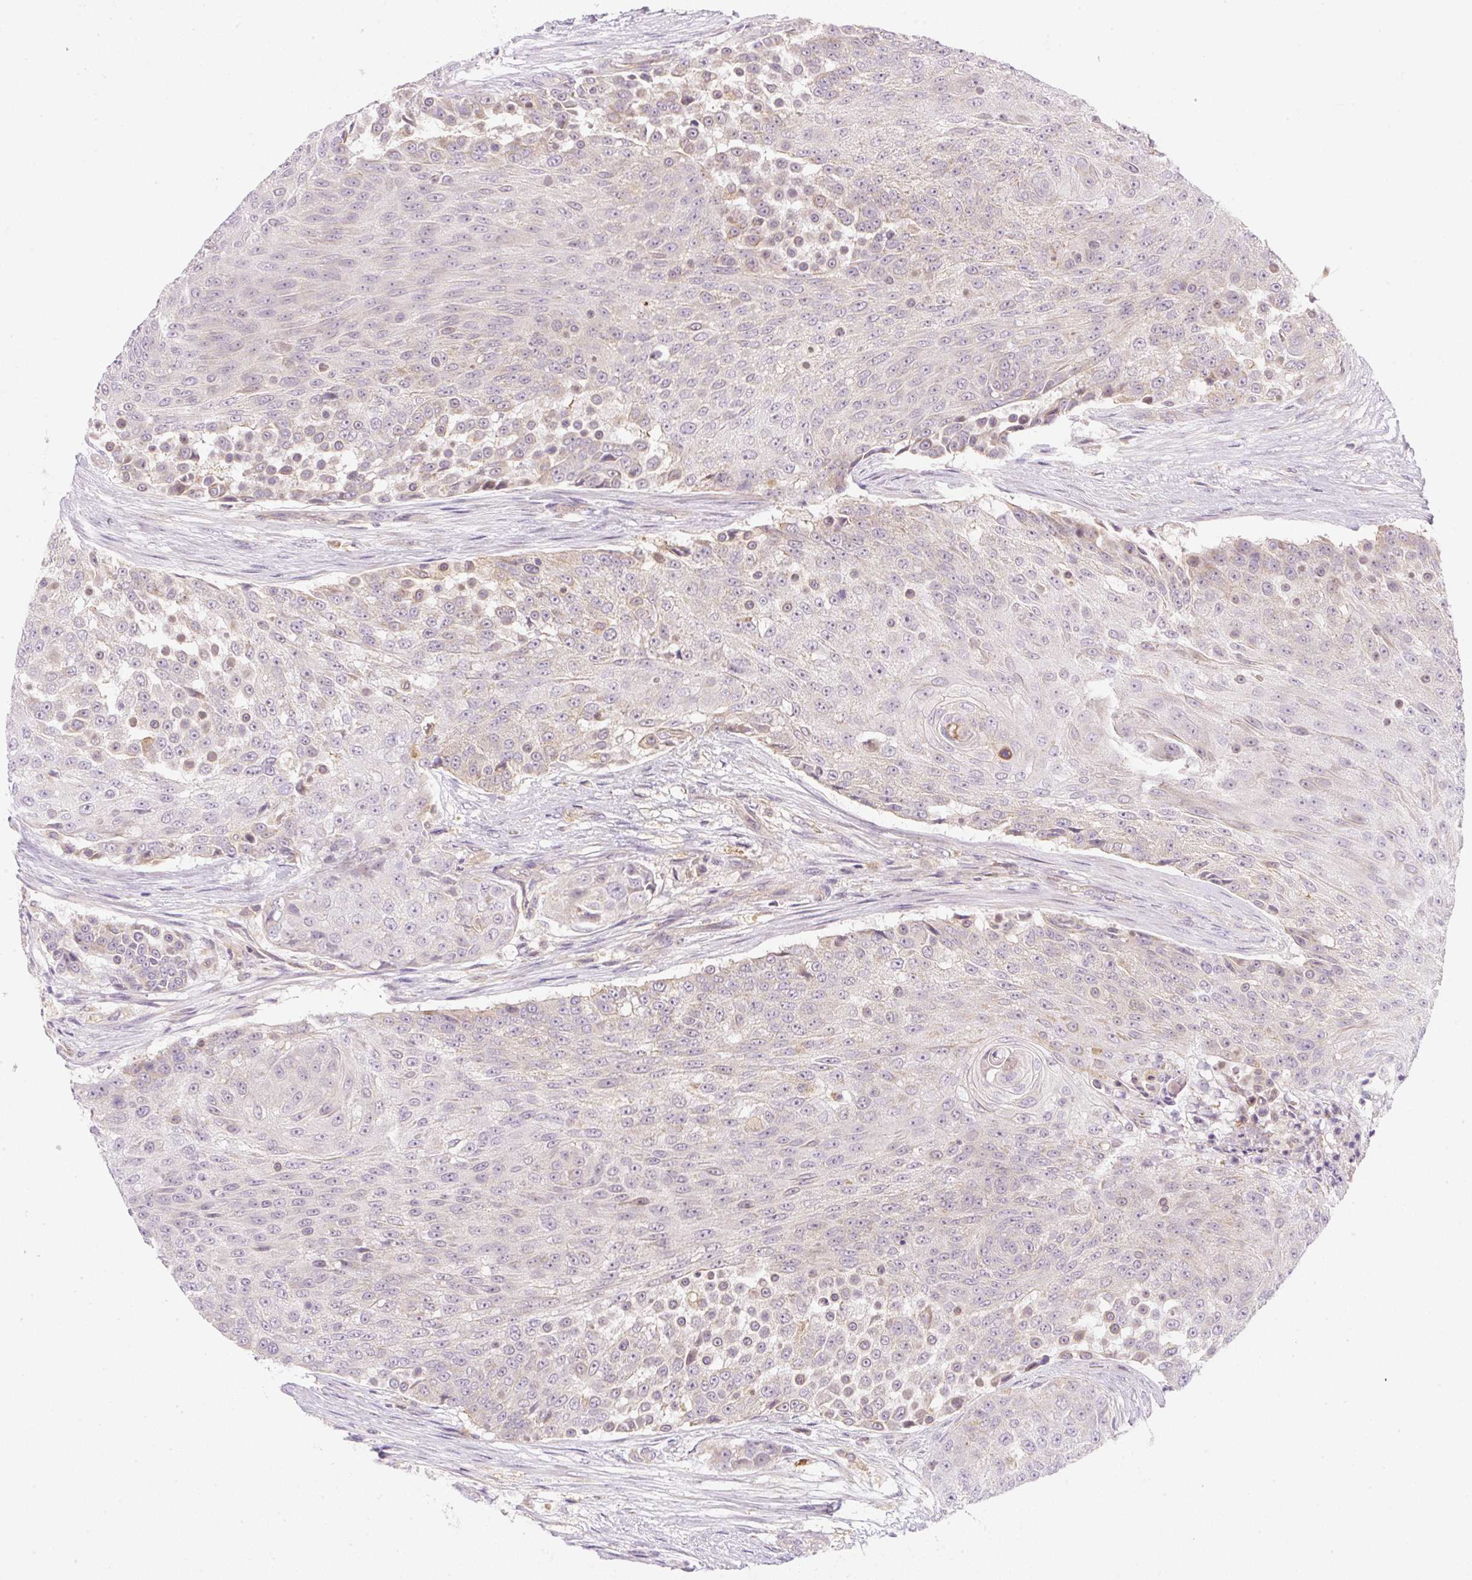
{"staining": {"intensity": "weak", "quantity": "<25%", "location": "cytoplasmic/membranous"}, "tissue": "urothelial cancer", "cell_type": "Tumor cells", "image_type": "cancer", "snomed": [{"axis": "morphology", "description": "Urothelial carcinoma, High grade"}, {"axis": "topography", "description": "Urinary bladder"}], "caption": "Image shows no significant protein positivity in tumor cells of high-grade urothelial carcinoma. Nuclei are stained in blue.", "gene": "OMA1", "patient": {"sex": "female", "age": 63}}